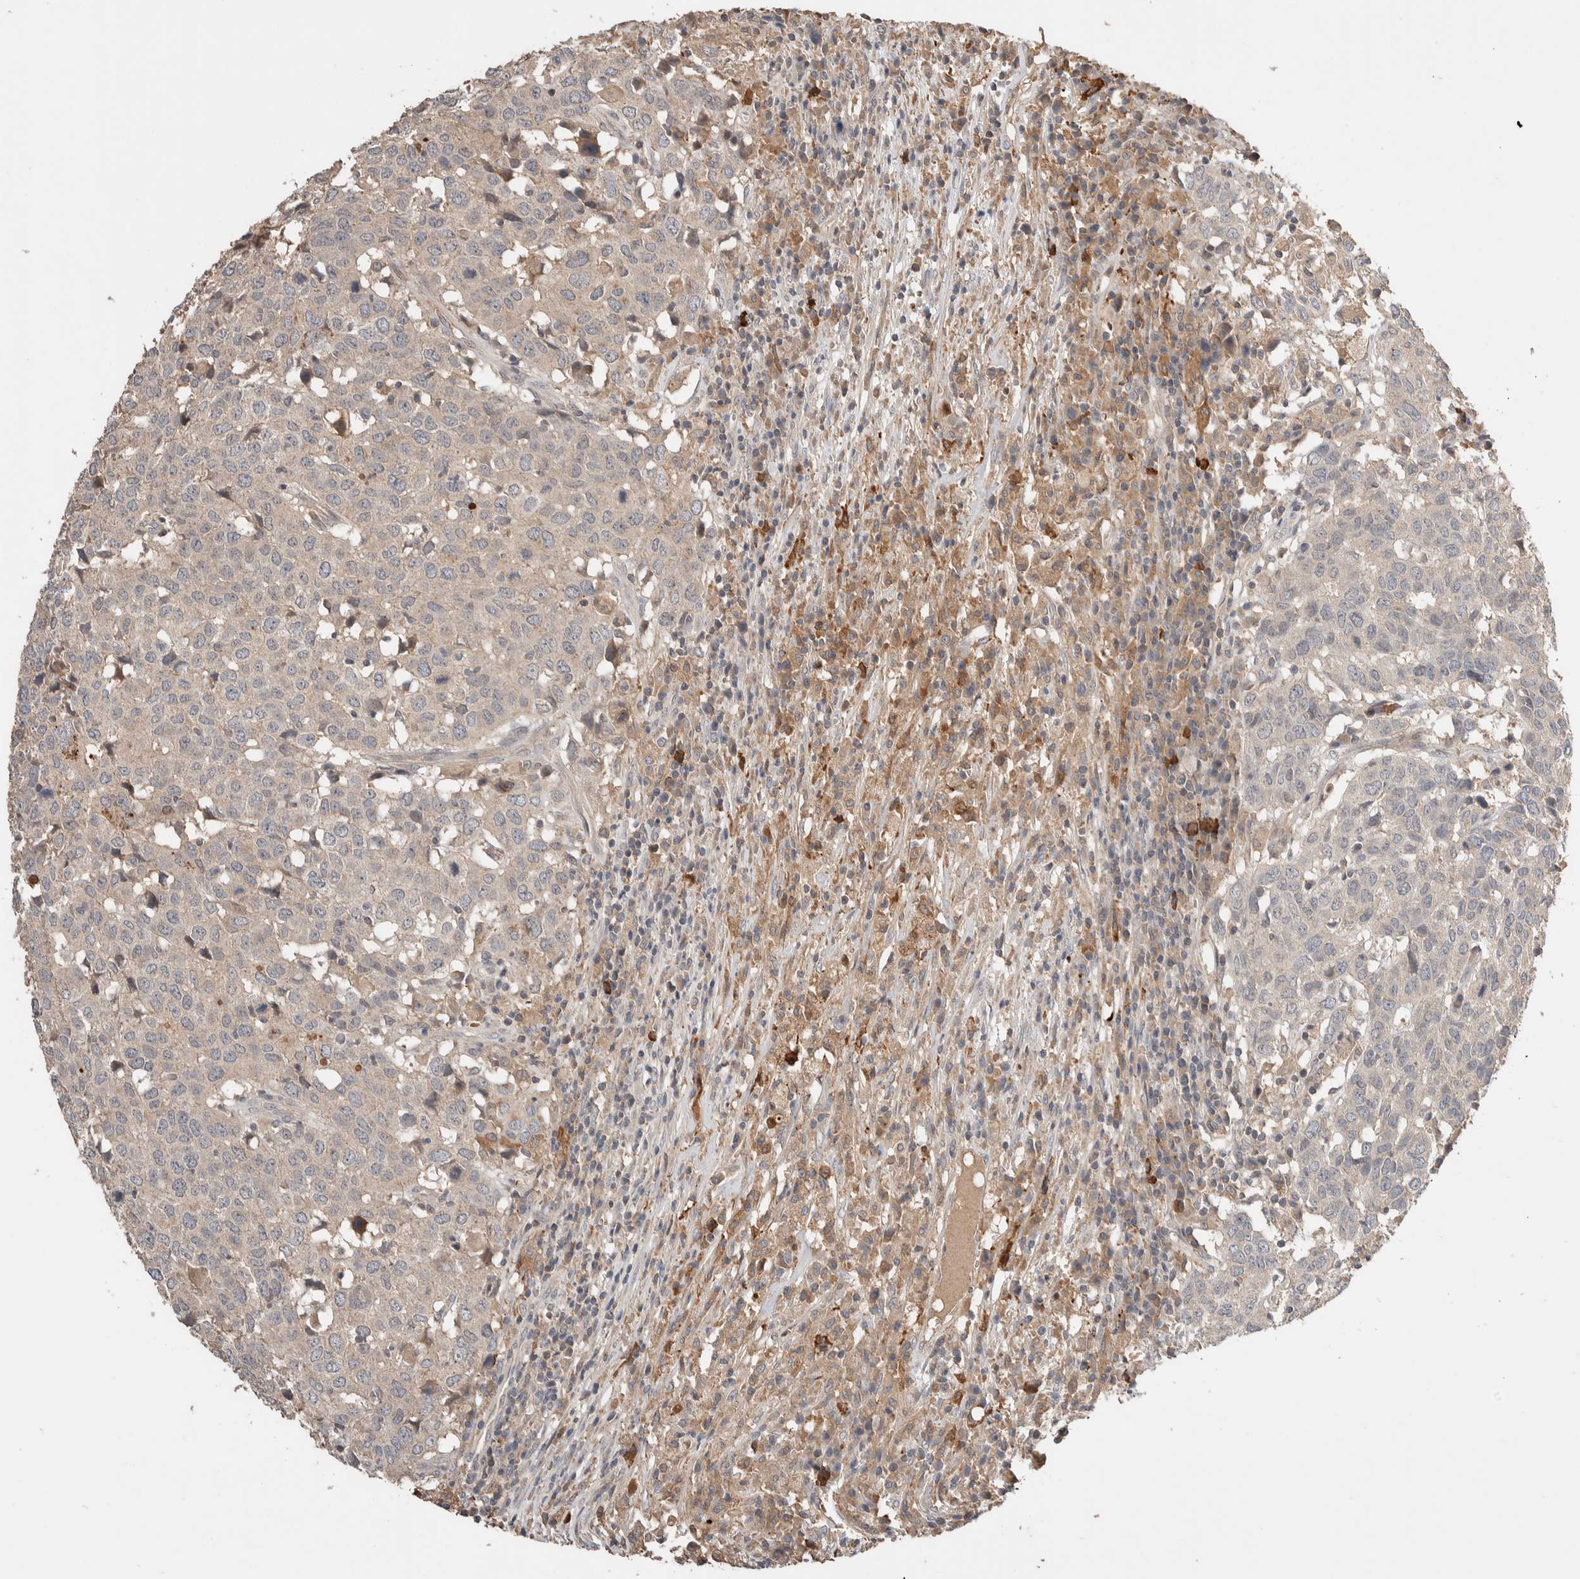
{"staining": {"intensity": "negative", "quantity": "none", "location": "none"}, "tissue": "head and neck cancer", "cell_type": "Tumor cells", "image_type": "cancer", "snomed": [{"axis": "morphology", "description": "Squamous cell carcinoma, NOS"}, {"axis": "topography", "description": "Head-Neck"}], "caption": "The photomicrograph exhibits no staining of tumor cells in head and neck cancer (squamous cell carcinoma).", "gene": "WDR91", "patient": {"sex": "male", "age": 66}}